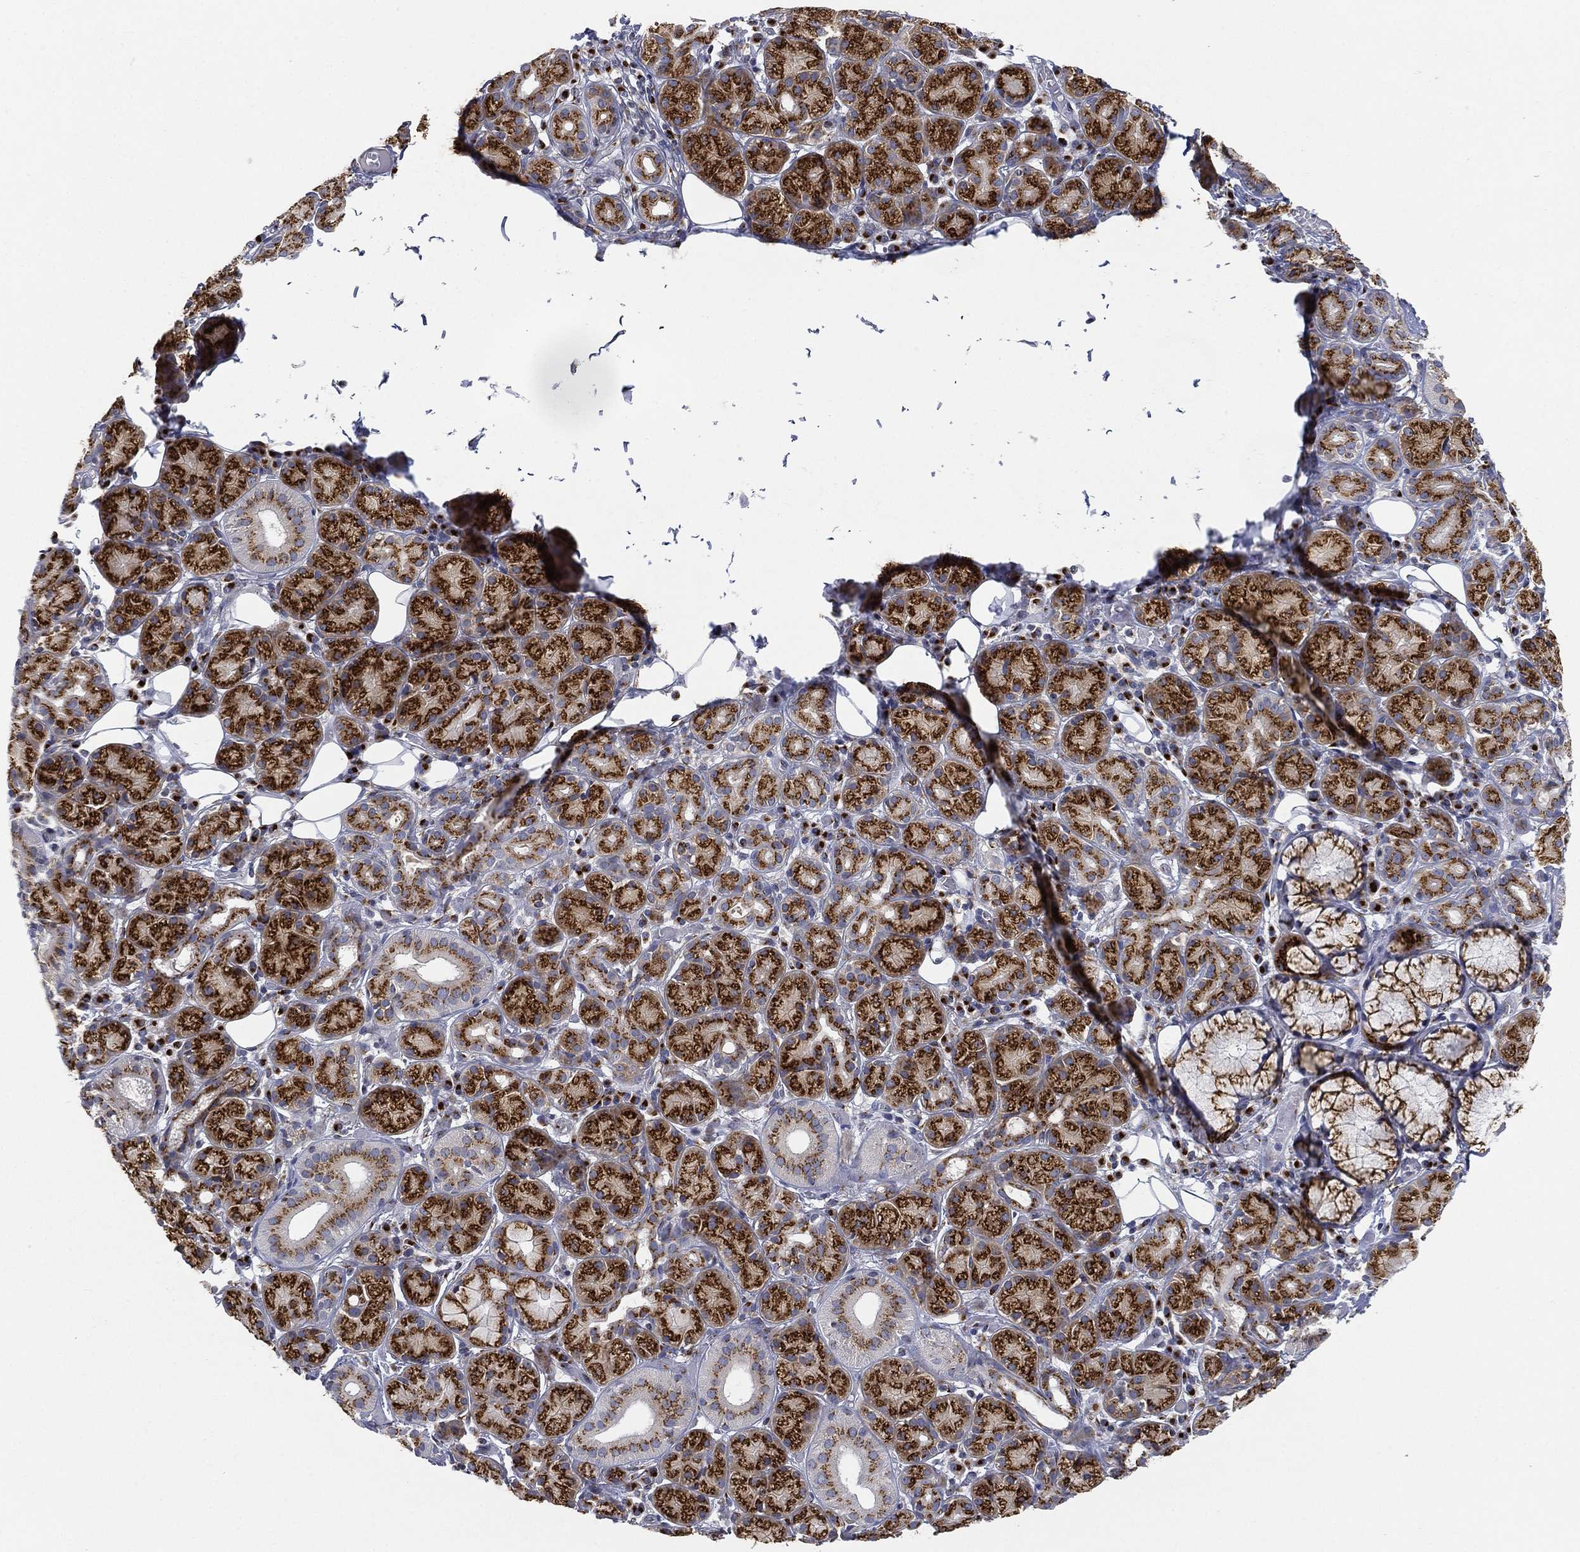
{"staining": {"intensity": "strong", "quantity": ">75%", "location": "cytoplasmic/membranous"}, "tissue": "salivary gland", "cell_type": "Glandular cells", "image_type": "normal", "snomed": [{"axis": "morphology", "description": "Normal tissue, NOS"}, {"axis": "topography", "description": "Salivary gland"}], "caption": "A high-resolution micrograph shows immunohistochemistry (IHC) staining of normal salivary gland, which demonstrates strong cytoplasmic/membranous positivity in approximately >75% of glandular cells.", "gene": "TICAM1", "patient": {"sex": "male", "age": 71}}